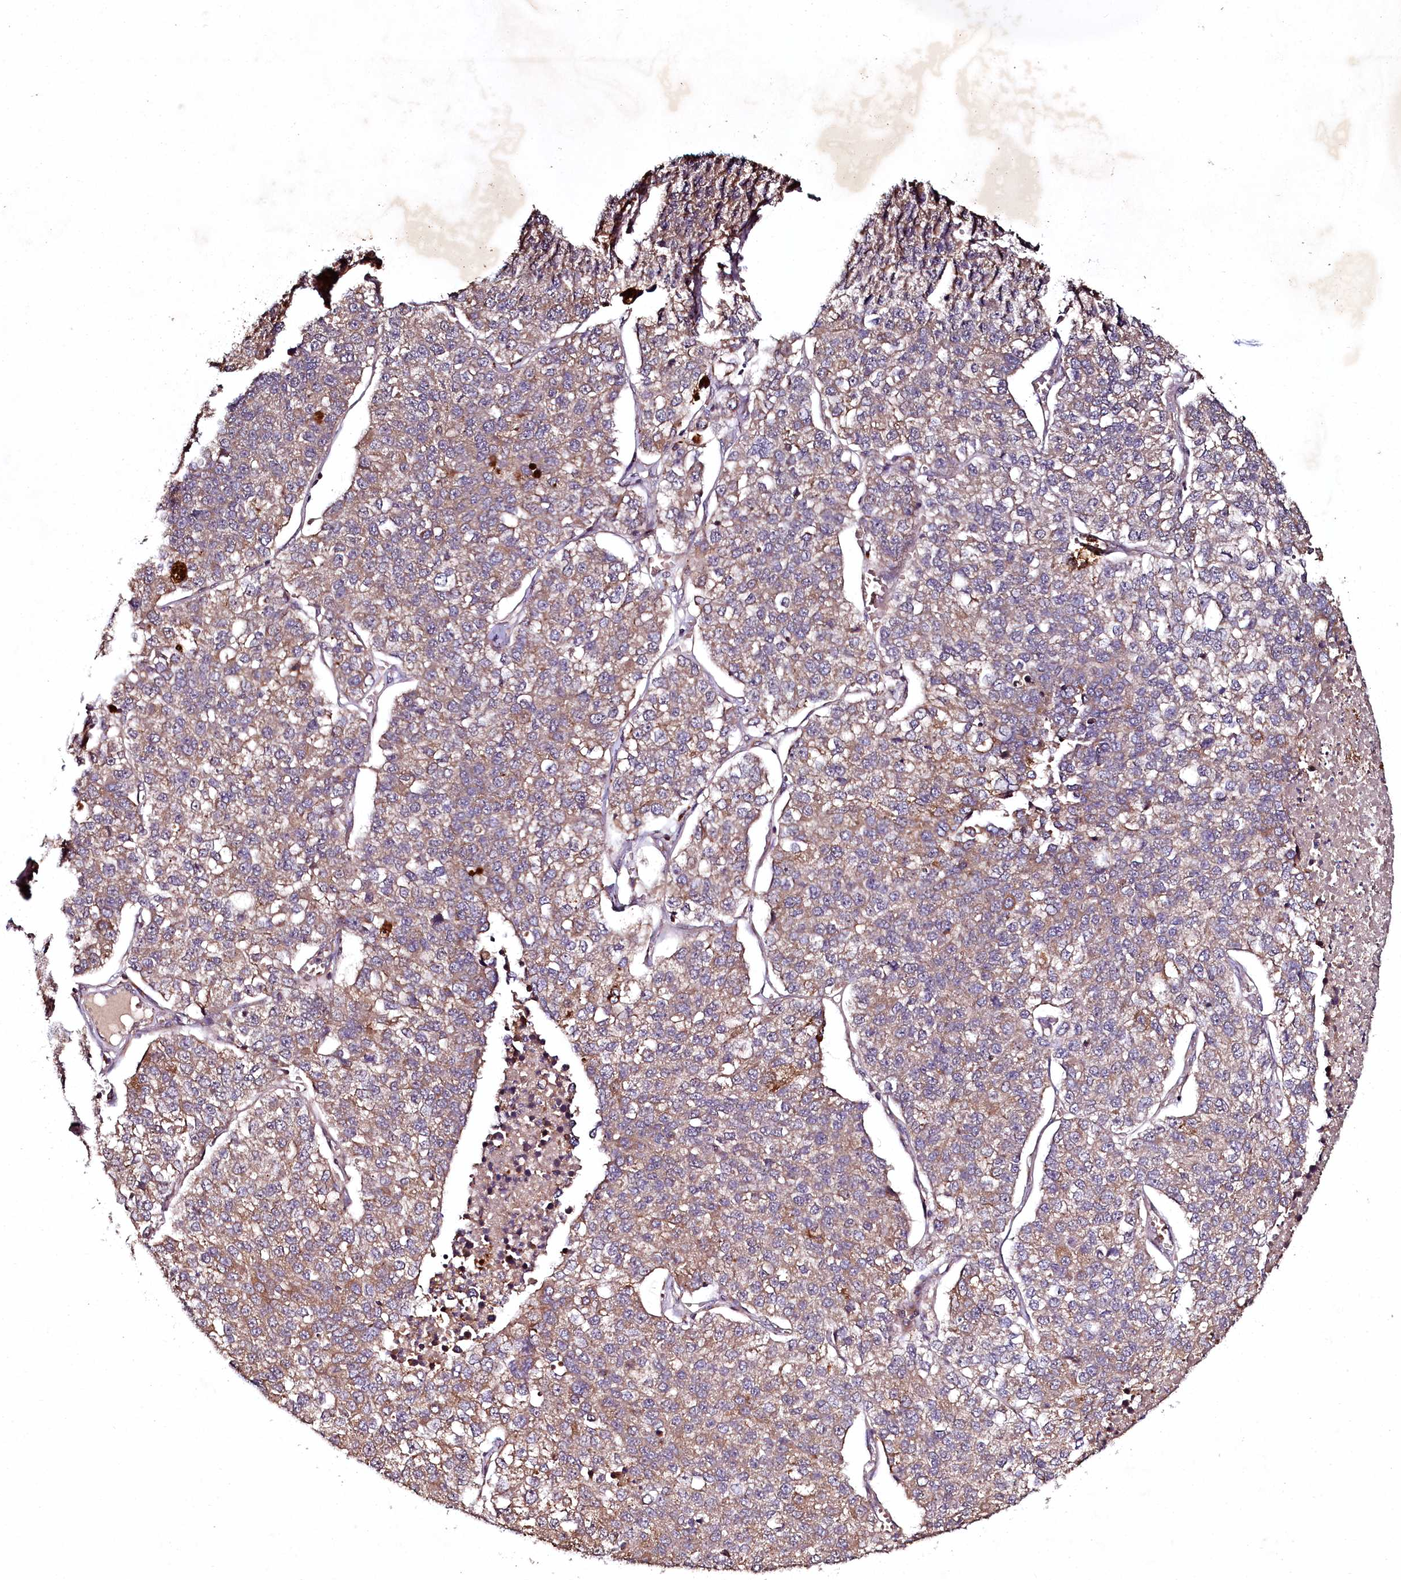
{"staining": {"intensity": "weak", "quantity": ">75%", "location": "cytoplasmic/membranous"}, "tissue": "lung cancer", "cell_type": "Tumor cells", "image_type": "cancer", "snomed": [{"axis": "morphology", "description": "Adenocarcinoma, NOS"}, {"axis": "topography", "description": "Lung"}], "caption": "Protein staining of lung cancer (adenocarcinoma) tissue demonstrates weak cytoplasmic/membranous expression in approximately >75% of tumor cells.", "gene": "SEC24C", "patient": {"sex": "male", "age": 49}}